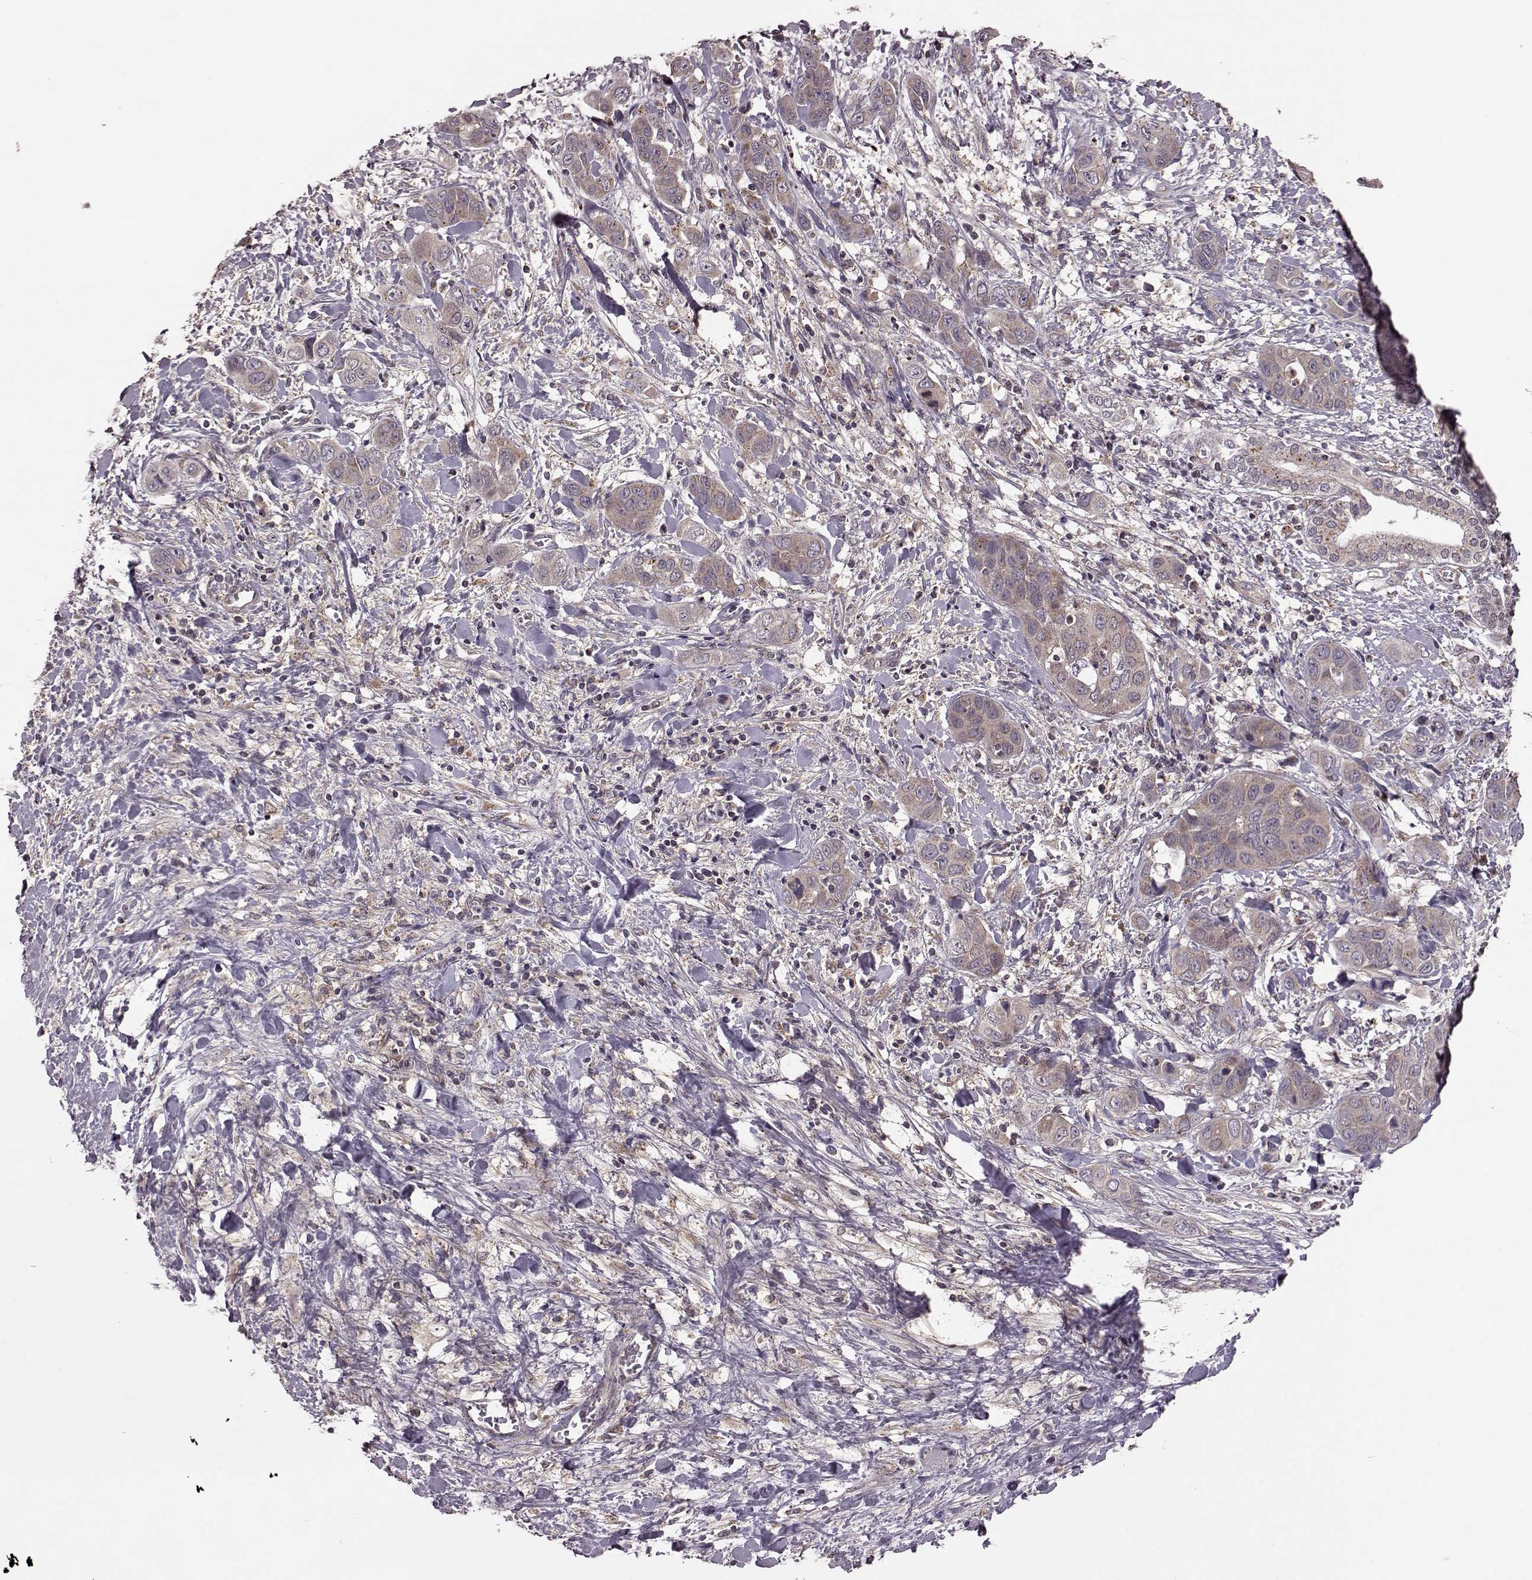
{"staining": {"intensity": "moderate", "quantity": ">75%", "location": "cytoplasmic/membranous"}, "tissue": "liver cancer", "cell_type": "Tumor cells", "image_type": "cancer", "snomed": [{"axis": "morphology", "description": "Cholangiocarcinoma"}, {"axis": "topography", "description": "Liver"}], "caption": "Liver cancer stained with a protein marker displays moderate staining in tumor cells.", "gene": "FNIP2", "patient": {"sex": "female", "age": 52}}